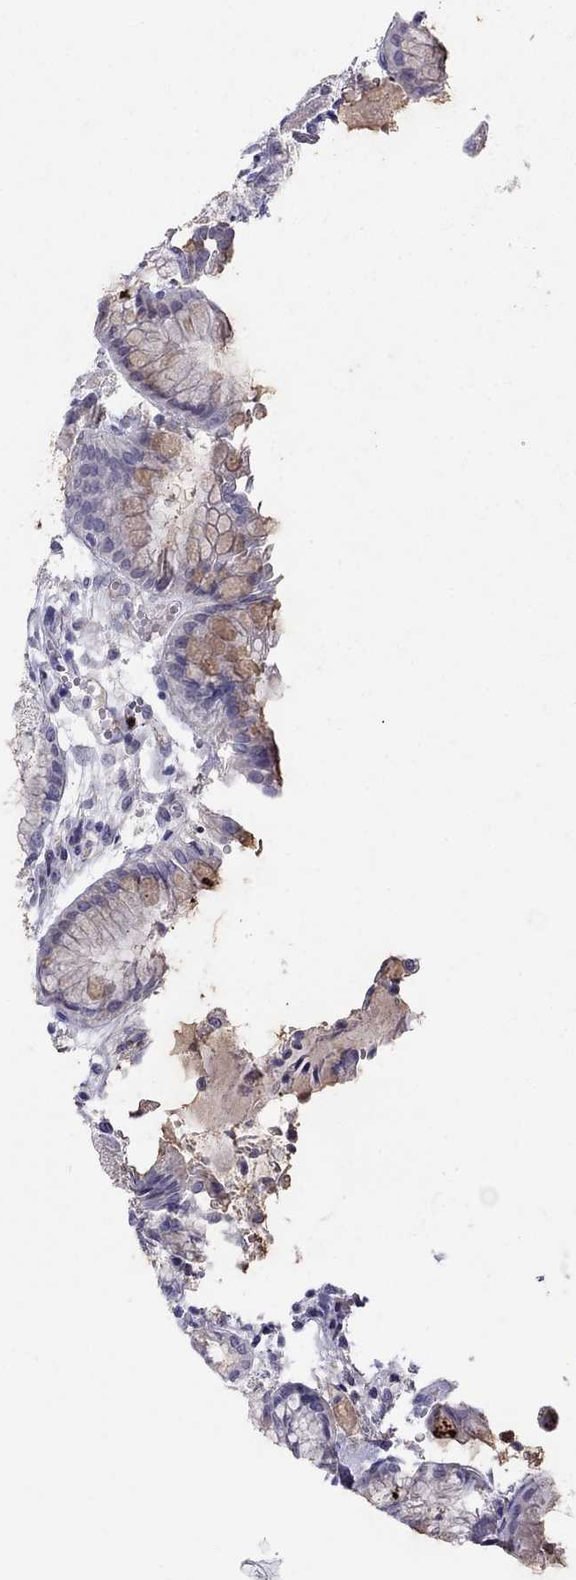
{"staining": {"intensity": "weak", "quantity": "25%-75%", "location": "cytoplasmic/membranous"}, "tissue": "stomach", "cell_type": "Glandular cells", "image_type": "normal", "snomed": [{"axis": "morphology", "description": "Normal tissue, NOS"}, {"axis": "topography", "description": "Stomach, upper"}], "caption": "Protein analysis of normal stomach reveals weak cytoplasmic/membranous expression in approximately 25%-75% of glandular cells. The staining is performed using DAB (3,3'-diaminobenzidine) brown chromogen to label protein expression. The nuclei are counter-stained blue using hematoxylin.", "gene": "SPINT4", "patient": {"sex": "male", "age": 72}}